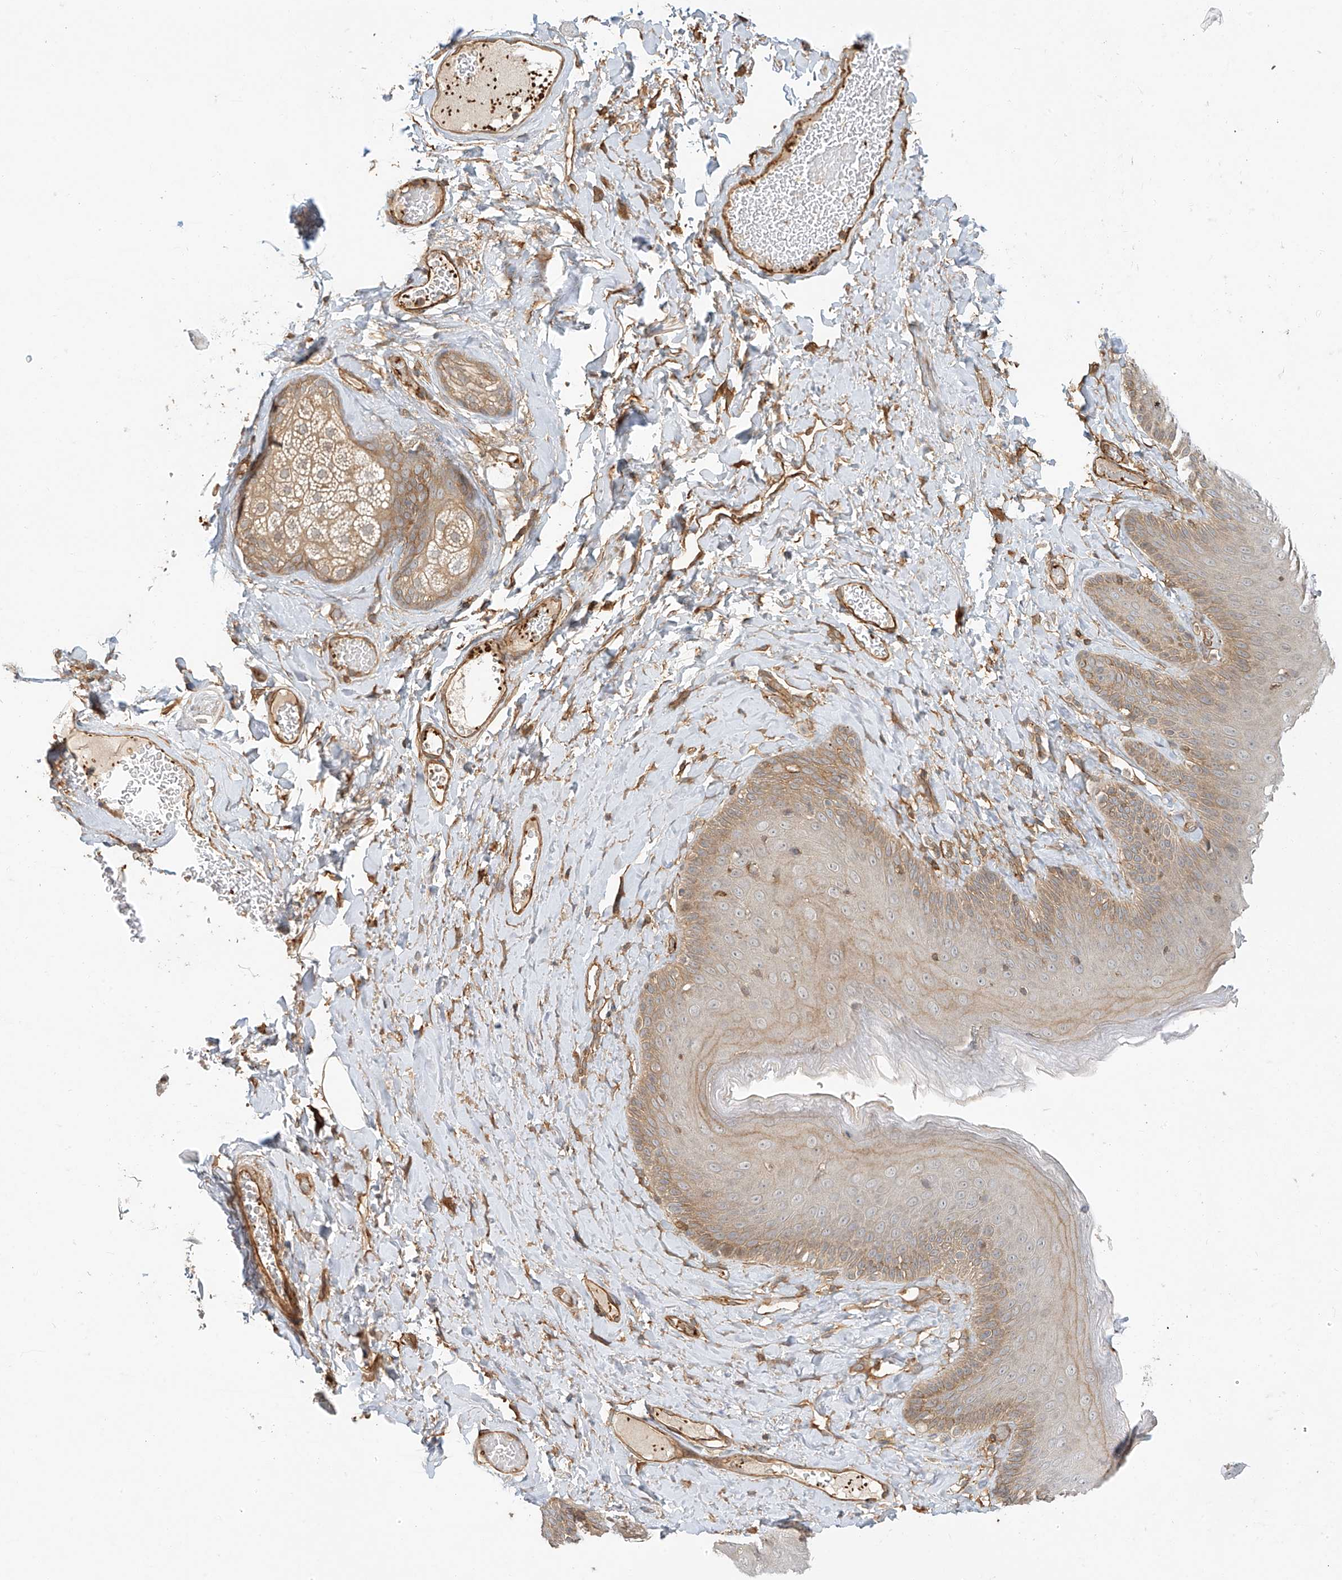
{"staining": {"intensity": "moderate", "quantity": ">75%", "location": "cytoplasmic/membranous"}, "tissue": "skin", "cell_type": "Epidermal cells", "image_type": "normal", "snomed": [{"axis": "morphology", "description": "Normal tissue, NOS"}, {"axis": "topography", "description": "Anal"}], "caption": "A histopathology image showing moderate cytoplasmic/membranous expression in approximately >75% of epidermal cells in unremarkable skin, as visualized by brown immunohistochemical staining.", "gene": "CSMD3", "patient": {"sex": "male", "age": 69}}